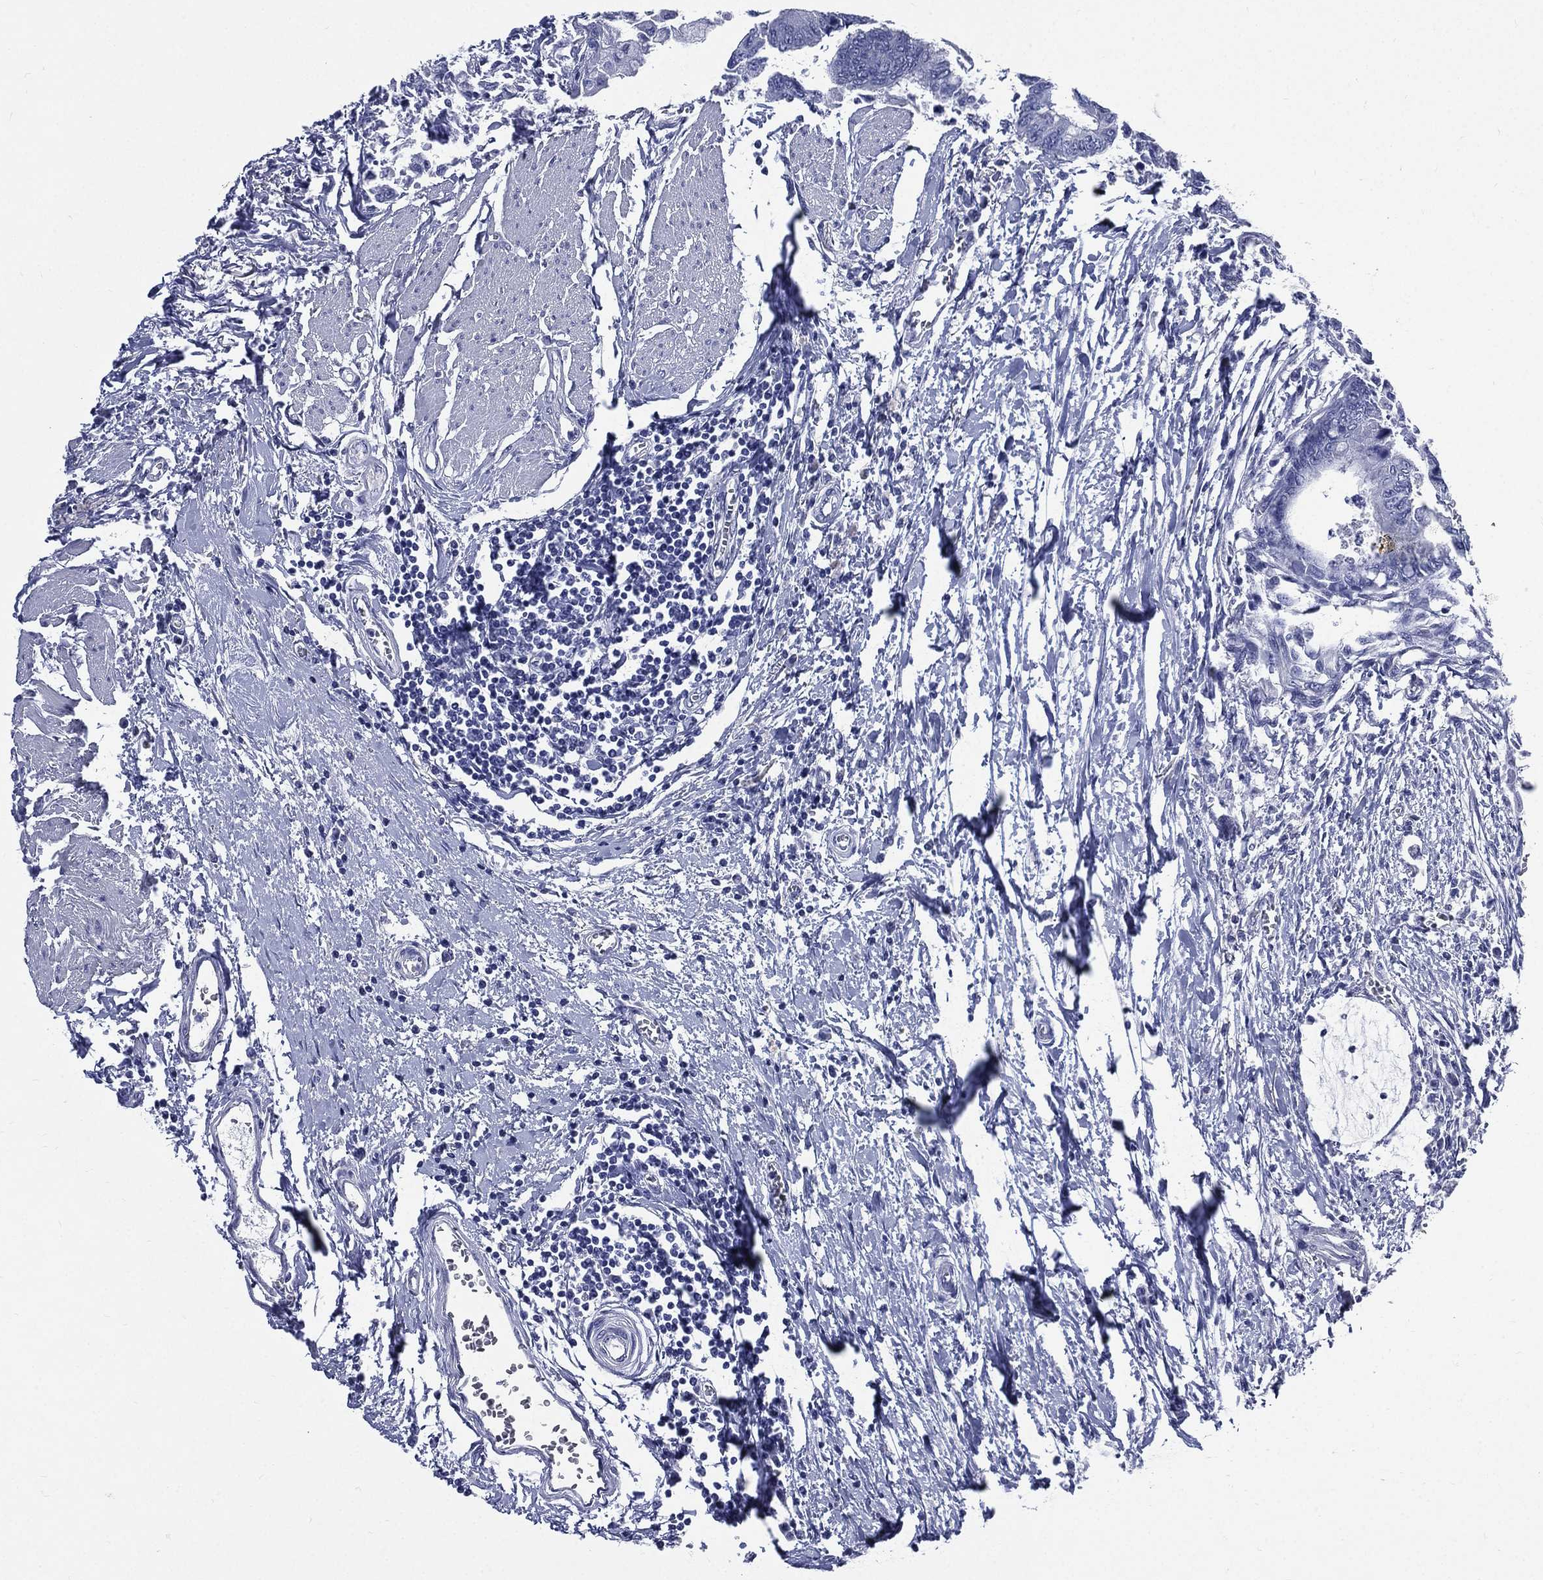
{"staining": {"intensity": "negative", "quantity": "none", "location": "none"}, "tissue": "colorectal cancer", "cell_type": "Tumor cells", "image_type": "cancer", "snomed": [{"axis": "morphology", "description": "Normal tissue, NOS"}, {"axis": "morphology", "description": "Adenocarcinoma, NOS"}, {"axis": "topography", "description": "Rectum"}, {"axis": "topography", "description": "Peripheral nerve tissue"}], "caption": "This micrograph is of colorectal cancer stained with immunohistochemistry to label a protein in brown with the nuclei are counter-stained blue. There is no staining in tumor cells. The staining is performed using DAB brown chromogen with nuclei counter-stained in using hematoxylin.", "gene": "DPYS", "patient": {"sex": "male", "age": 92}}